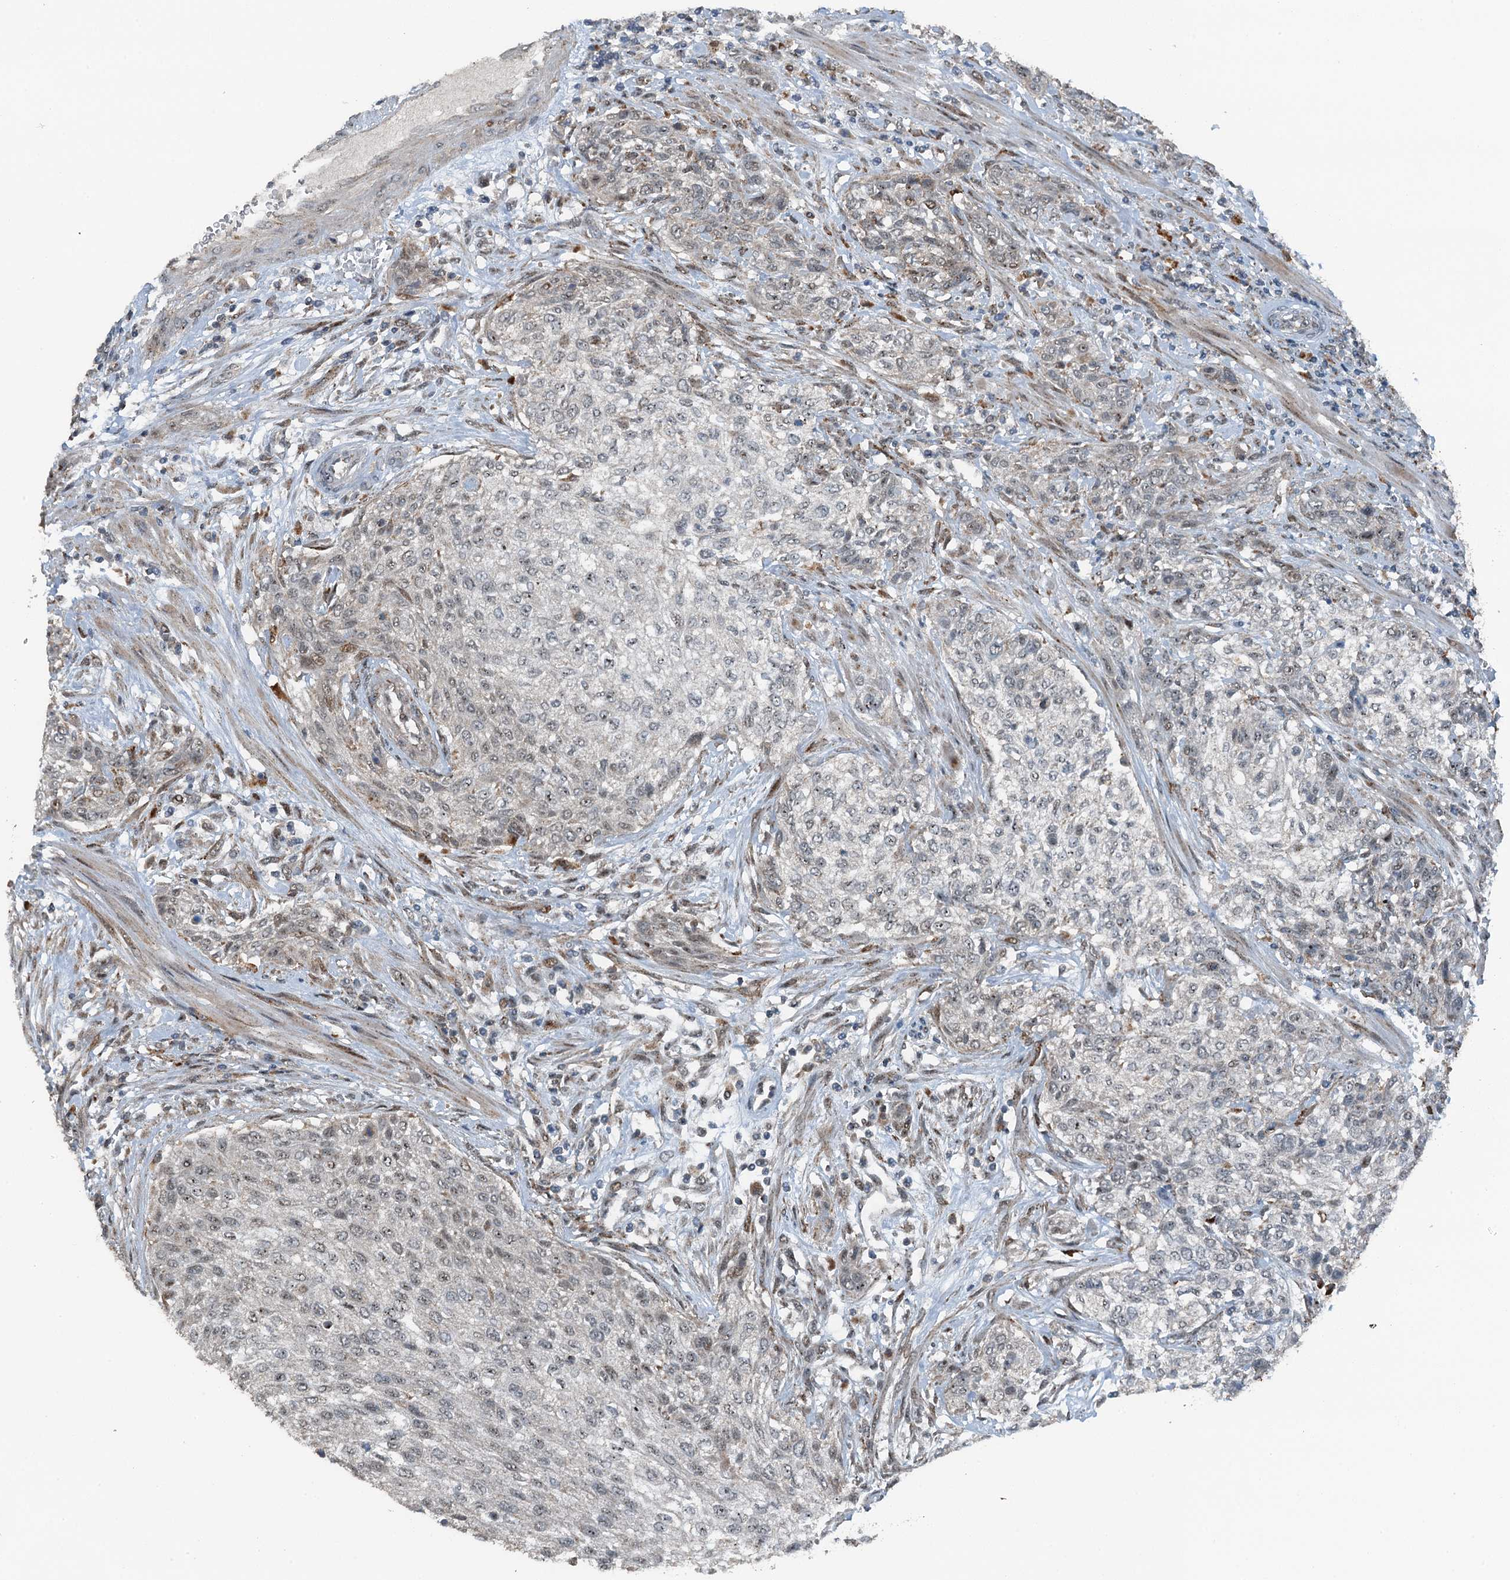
{"staining": {"intensity": "negative", "quantity": "none", "location": "none"}, "tissue": "urothelial cancer", "cell_type": "Tumor cells", "image_type": "cancer", "snomed": [{"axis": "morphology", "description": "Normal tissue, NOS"}, {"axis": "morphology", "description": "Urothelial carcinoma, NOS"}, {"axis": "topography", "description": "Urinary bladder"}, {"axis": "topography", "description": "Peripheral nerve tissue"}], "caption": "There is no significant expression in tumor cells of transitional cell carcinoma. (DAB (3,3'-diaminobenzidine) immunohistochemistry visualized using brightfield microscopy, high magnification).", "gene": "BMERB1", "patient": {"sex": "male", "age": 35}}